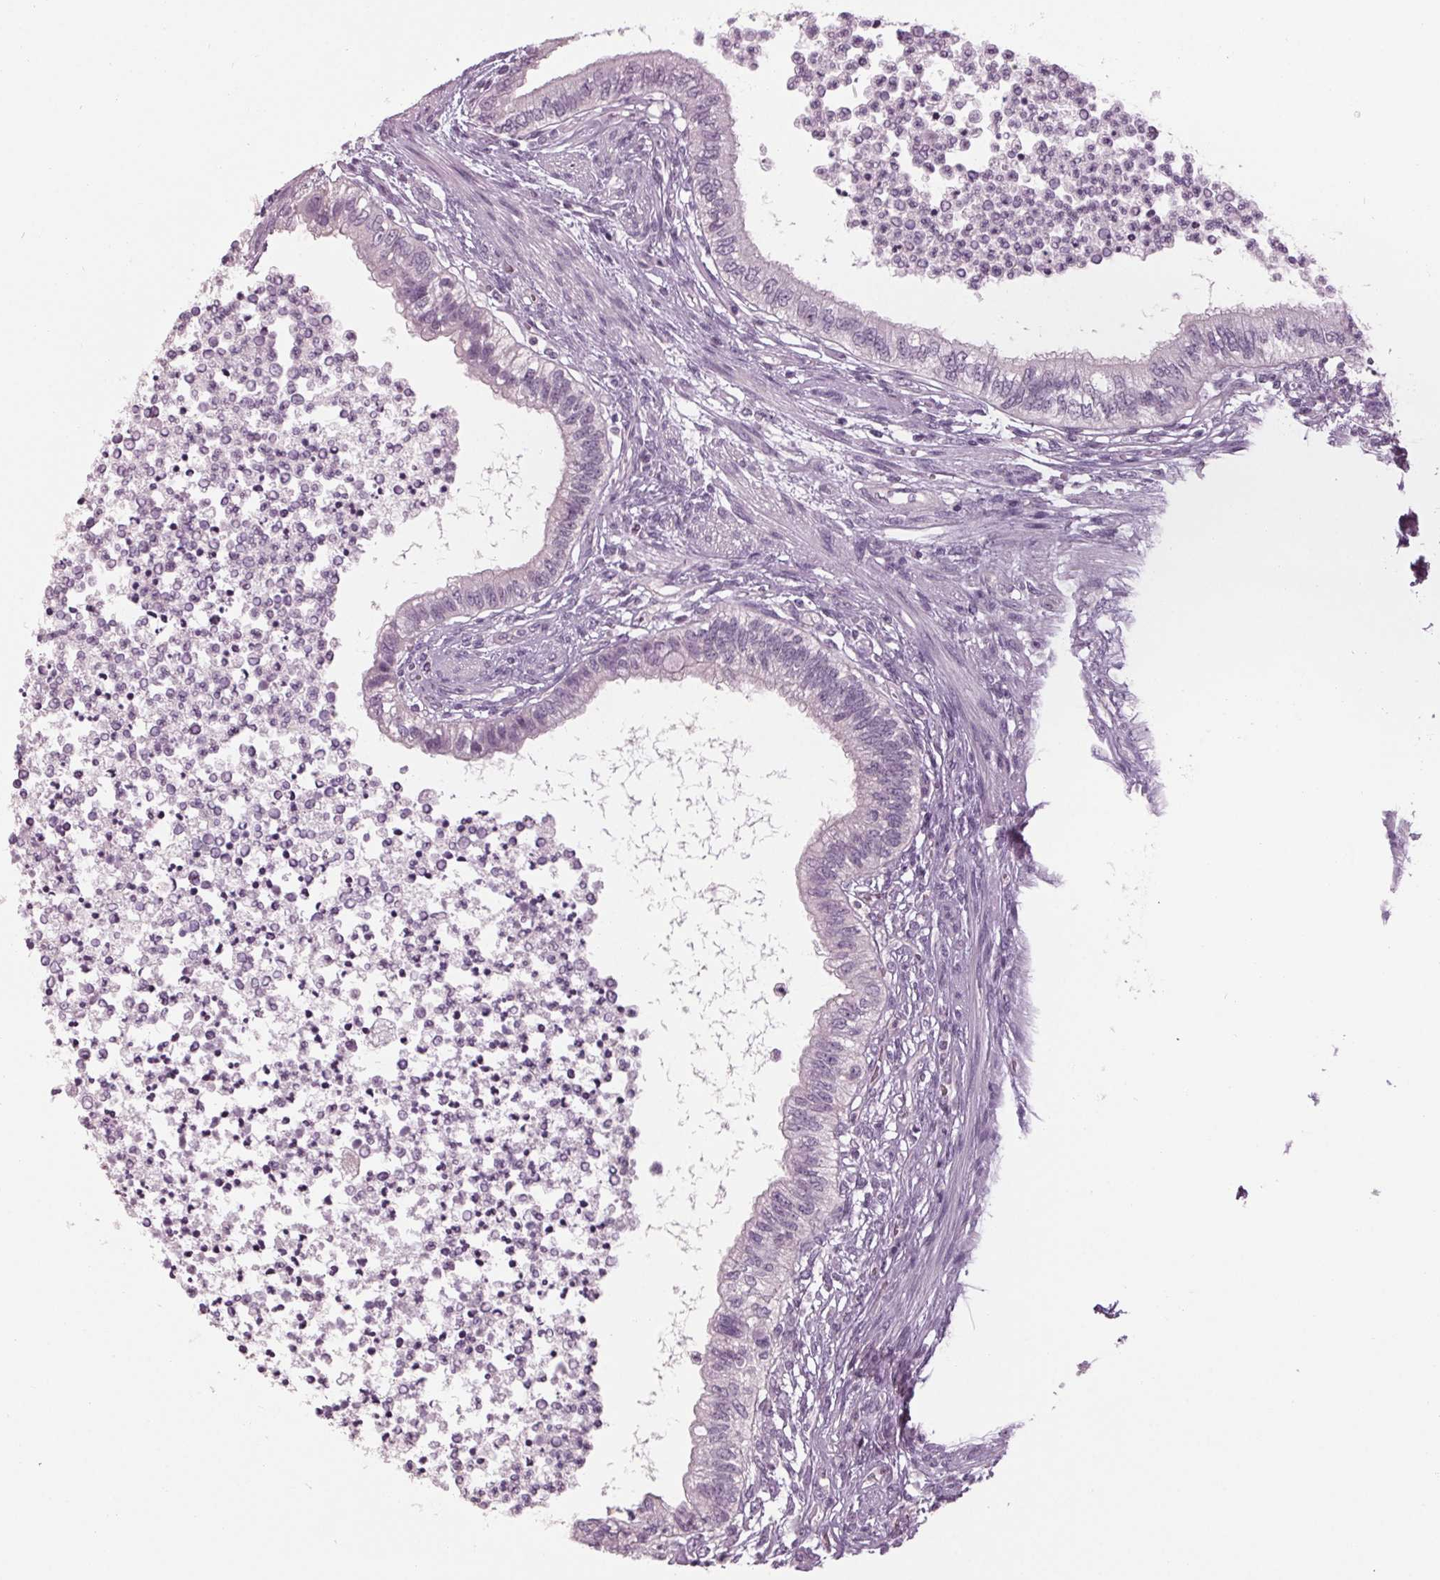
{"staining": {"intensity": "negative", "quantity": "none", "location": "none"}, "tissue": "testis cancer", "cell_type": "Tumor cells", "image_type": "cancer", "snomed": [{"axis": "morphology", "description": "Carcinoma, Embryonal, NOS"}, {"axis": "topography", "description": "Testis"}], "caption": "The image reveals no staining of tumor cells in testis cancer.", "gene": "TNNC2", "patient": {"sex": "male", "age": 26}}